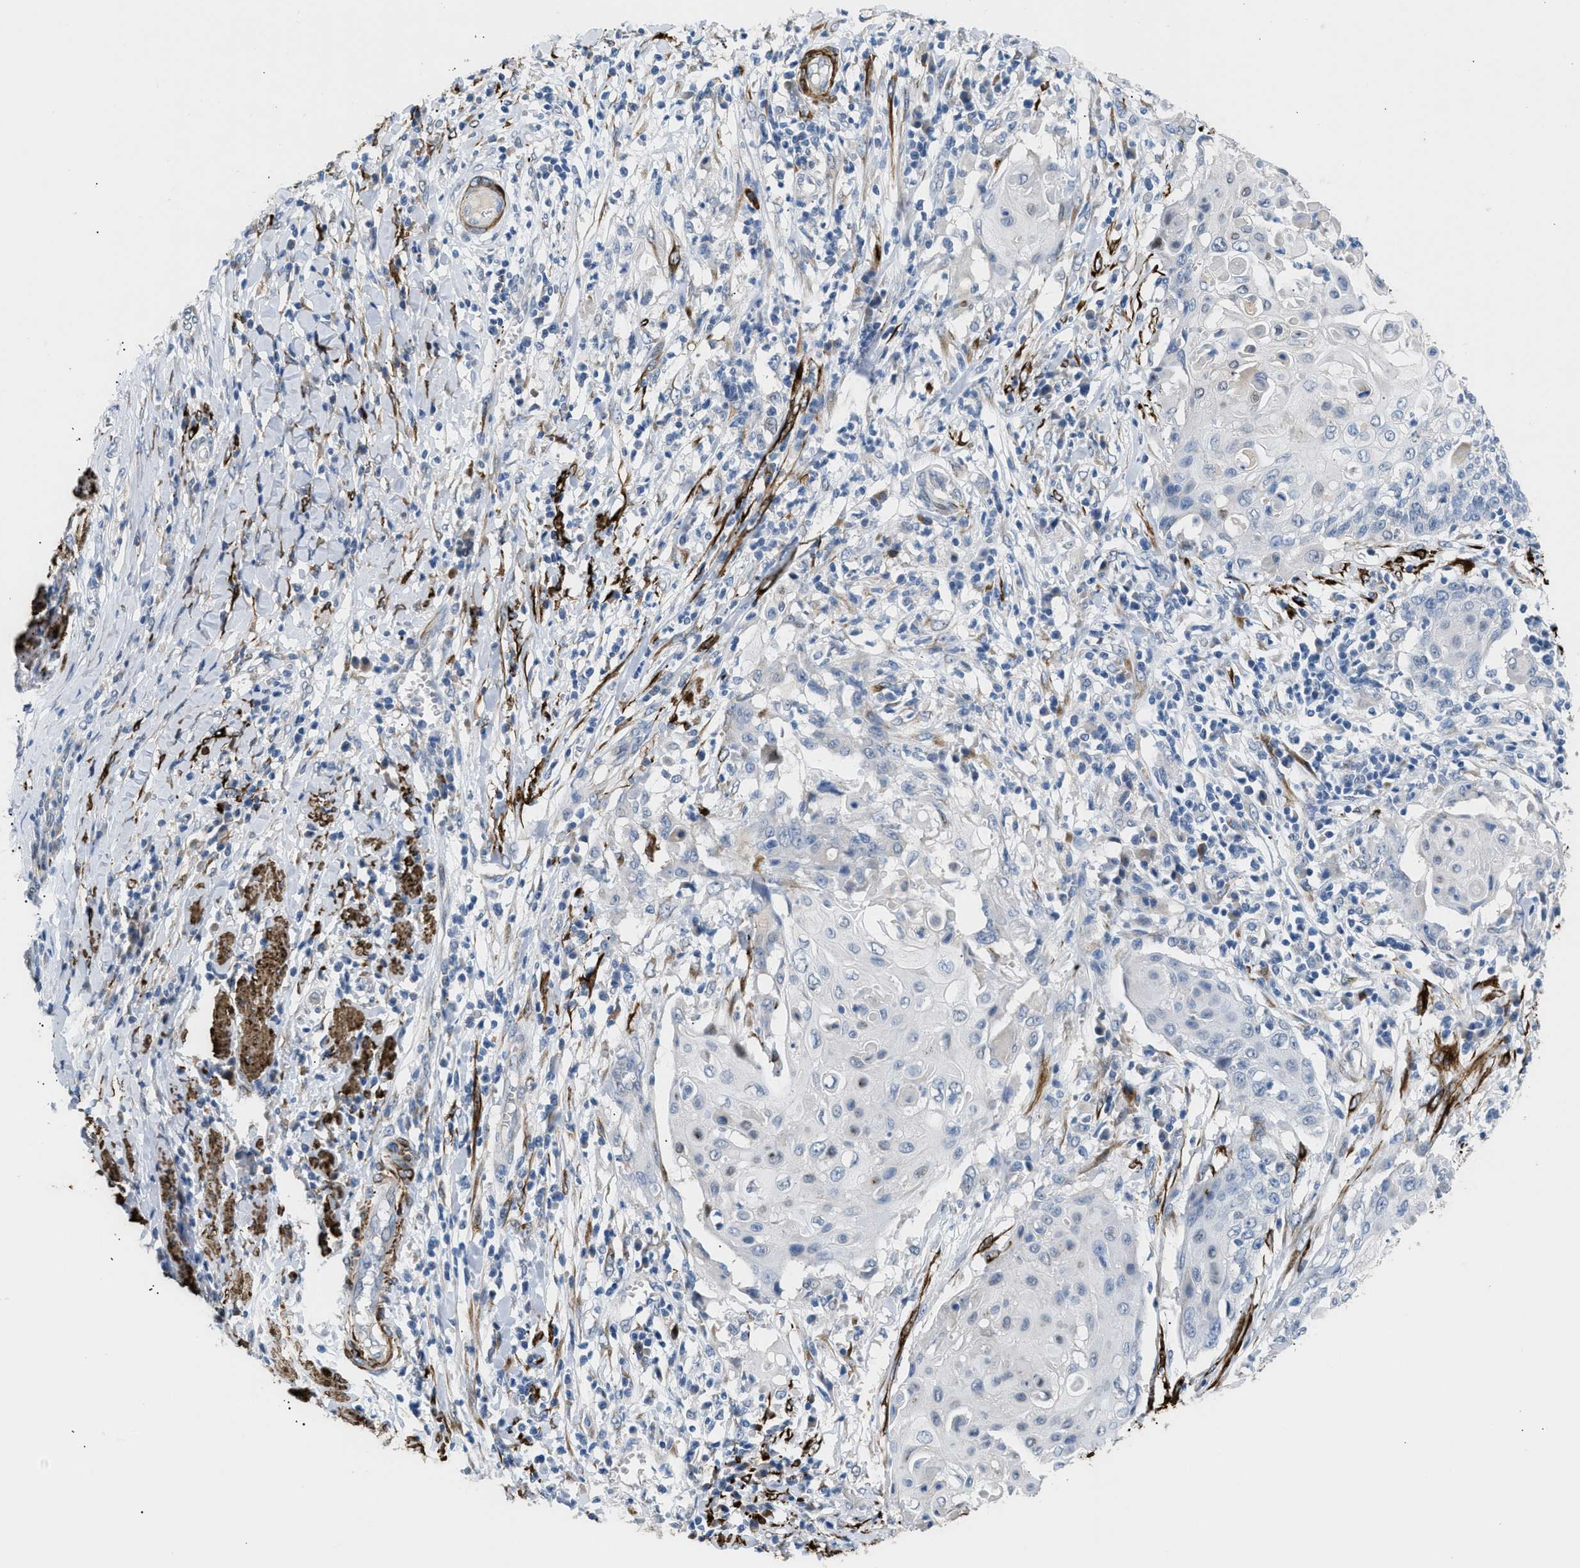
{"staining": {"intensity": "negative", "quantity": "none", "location": "none"}, "tissue": "cervical cancer", "cell_type": "Tumor cells", "image_type": "cancer", "snomed": [{"axis": "morphology", "description": "Squamous cell carcinoma, NOS"}, {"axis": "topography", "description": "Cervix"}], "caption": "DAB immunohistochemical staining of human cervical squamous cell carcinoma exhibits no significant staining in tumor cells.", "gene": "ICA1", "patient": {"sex": "female", "age": 39}}